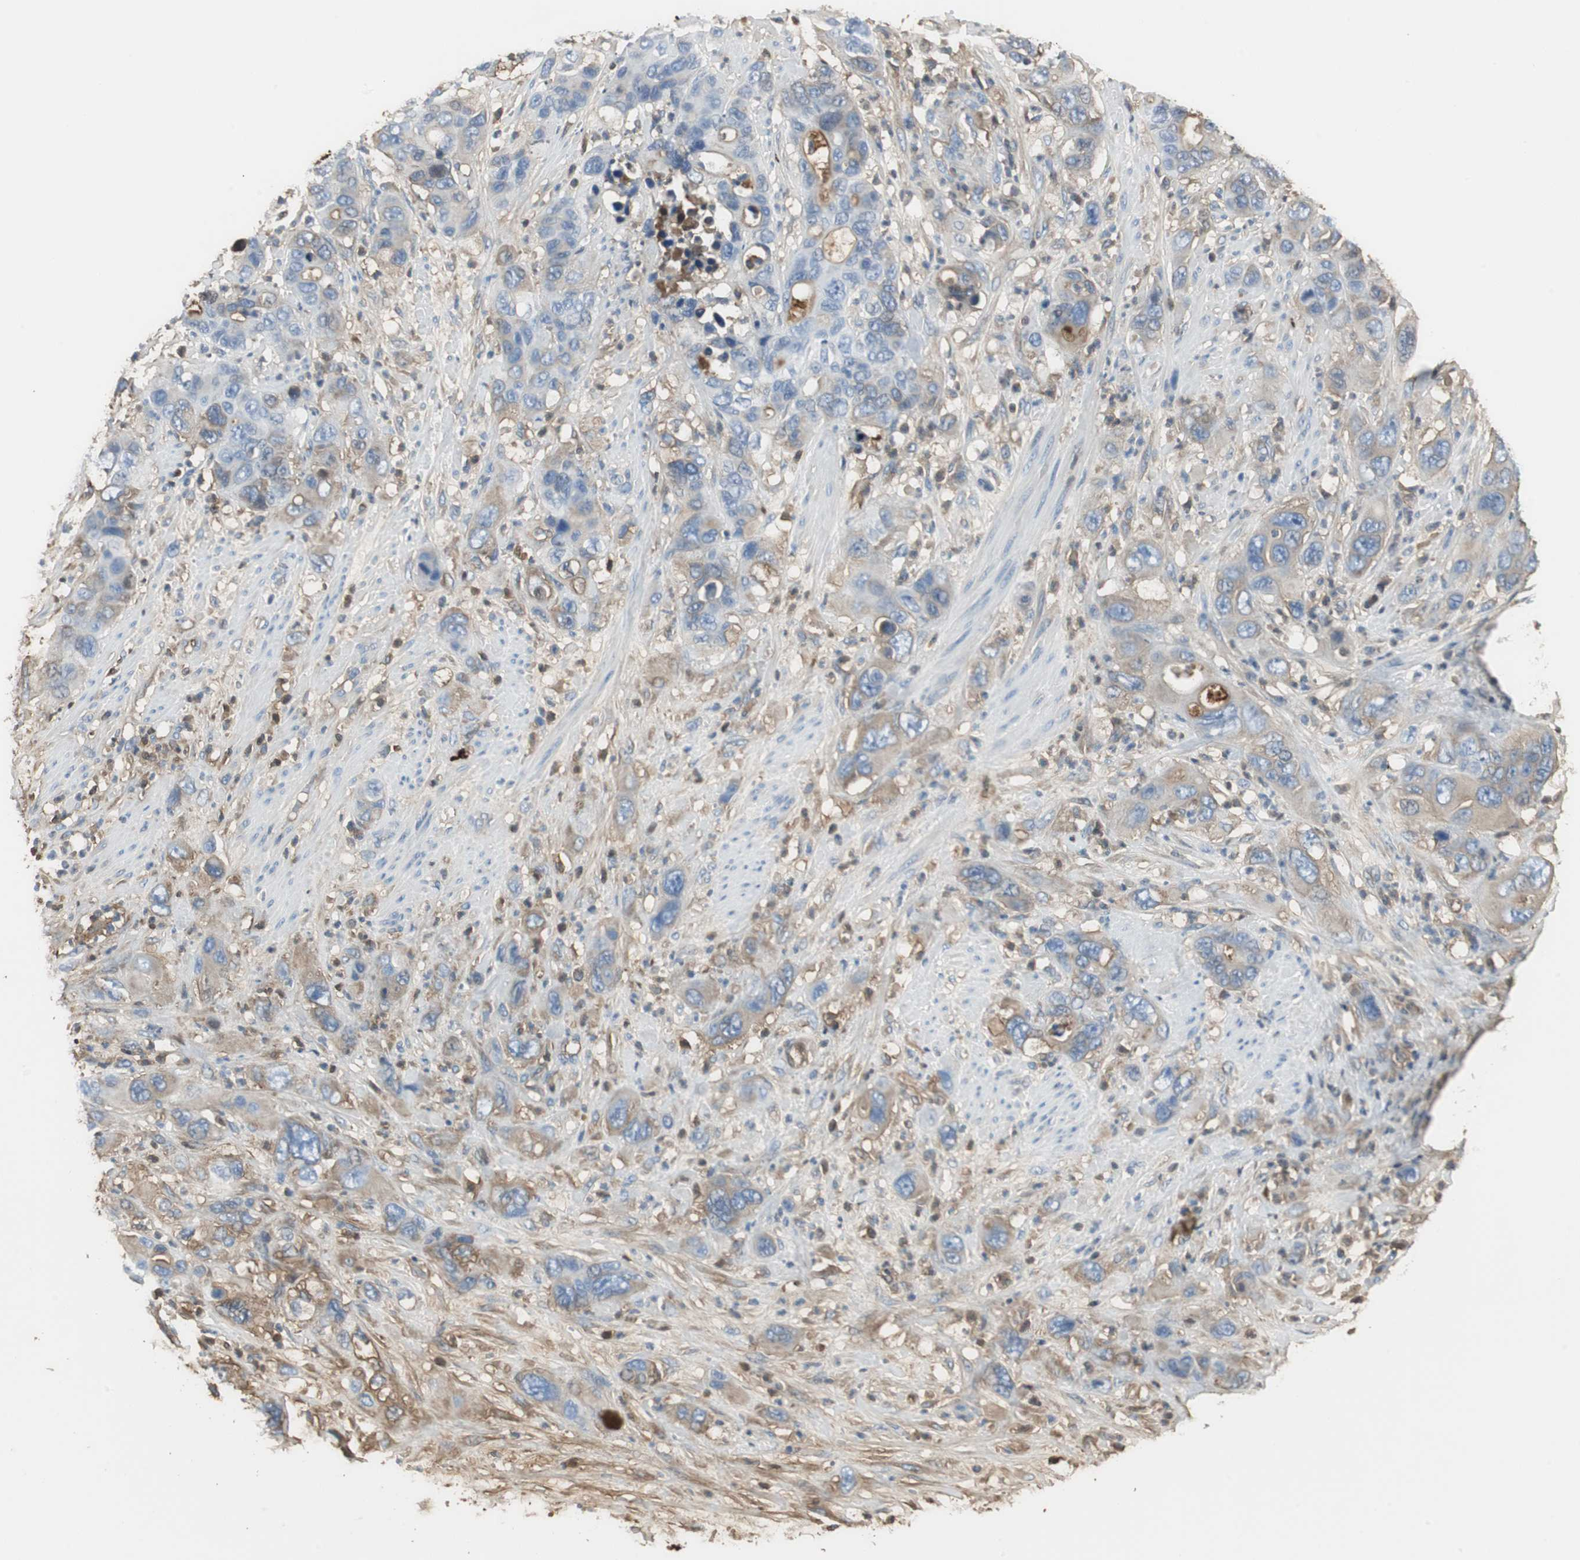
{"staining": {"intensity": "weak", "quantity": "25%-75%", "location": "cytoplasmic/membranous"}, "tissue": "pancreatic cancer", "cell_type": "Tumor cells", "image_type": "cancer", "snomed": [{"axis": "morphology", "description": "Adenocarcinoma, NOS"}, {"axis": "topography", "description": "Pancreas"}], "caption": "IHC (DAB) staining of pancreatic adenocarcinoma exhibits weak cytoplasmic/membranous protein expression in approximately 25%-75% of tumor cells.", "gene": "IGHA1", "patient": {"sex": "female", "age": 71}}